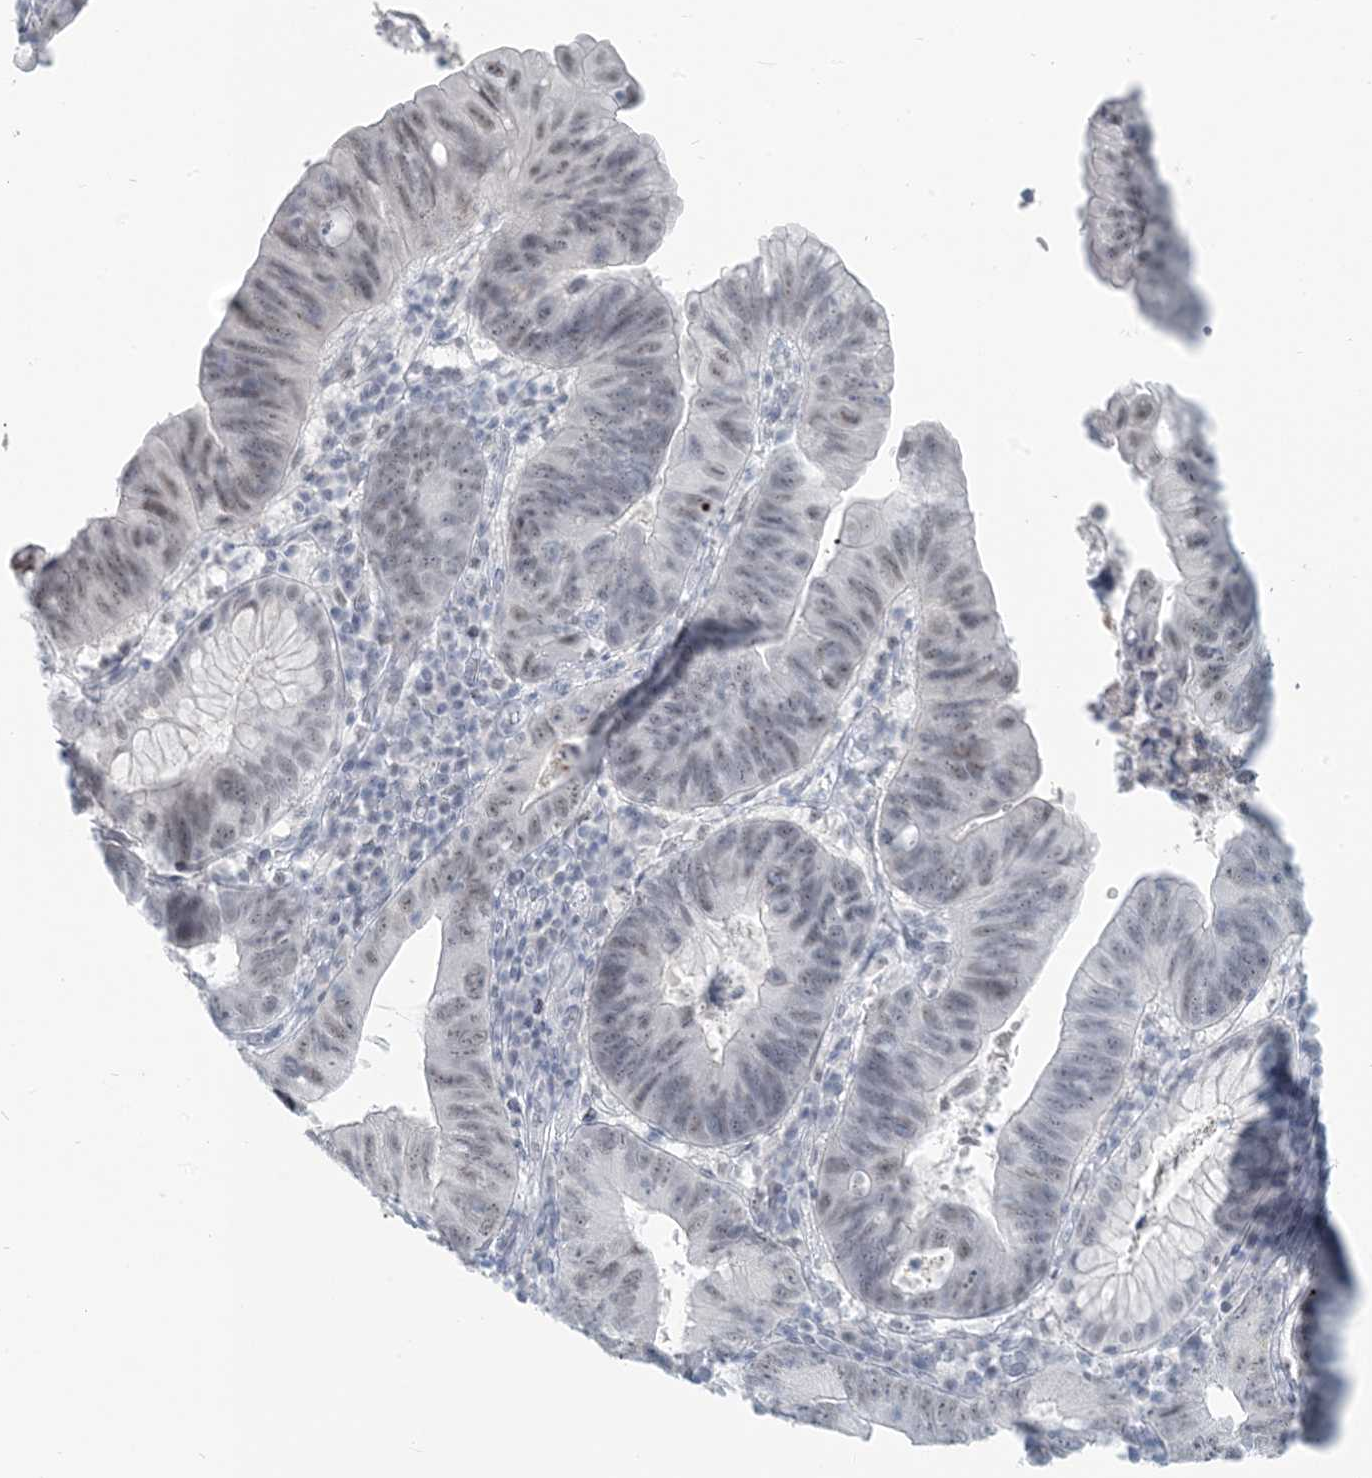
{"staining": {"intensity": "weak", "quantity": "<25%", "location": "nuclear"}, "tissue": "stomach cancer", "cell_type": "Tumor cells", "image_type": "cancer", "snomed": [{"axis": "morphology", "description": "Adenocarcinoma, NOS"}, {"axis": "topography", "description": "Stomach"}], "caption": "This photomicrograph is of stomach cancer (adenocarcinoma) stained with IHC to label a protein in brown with the nuclei are counter-stained blue. There is no staining in tumor cells.", "gene": "SCML1", "patient": {"sex": "male", "age": 59}}